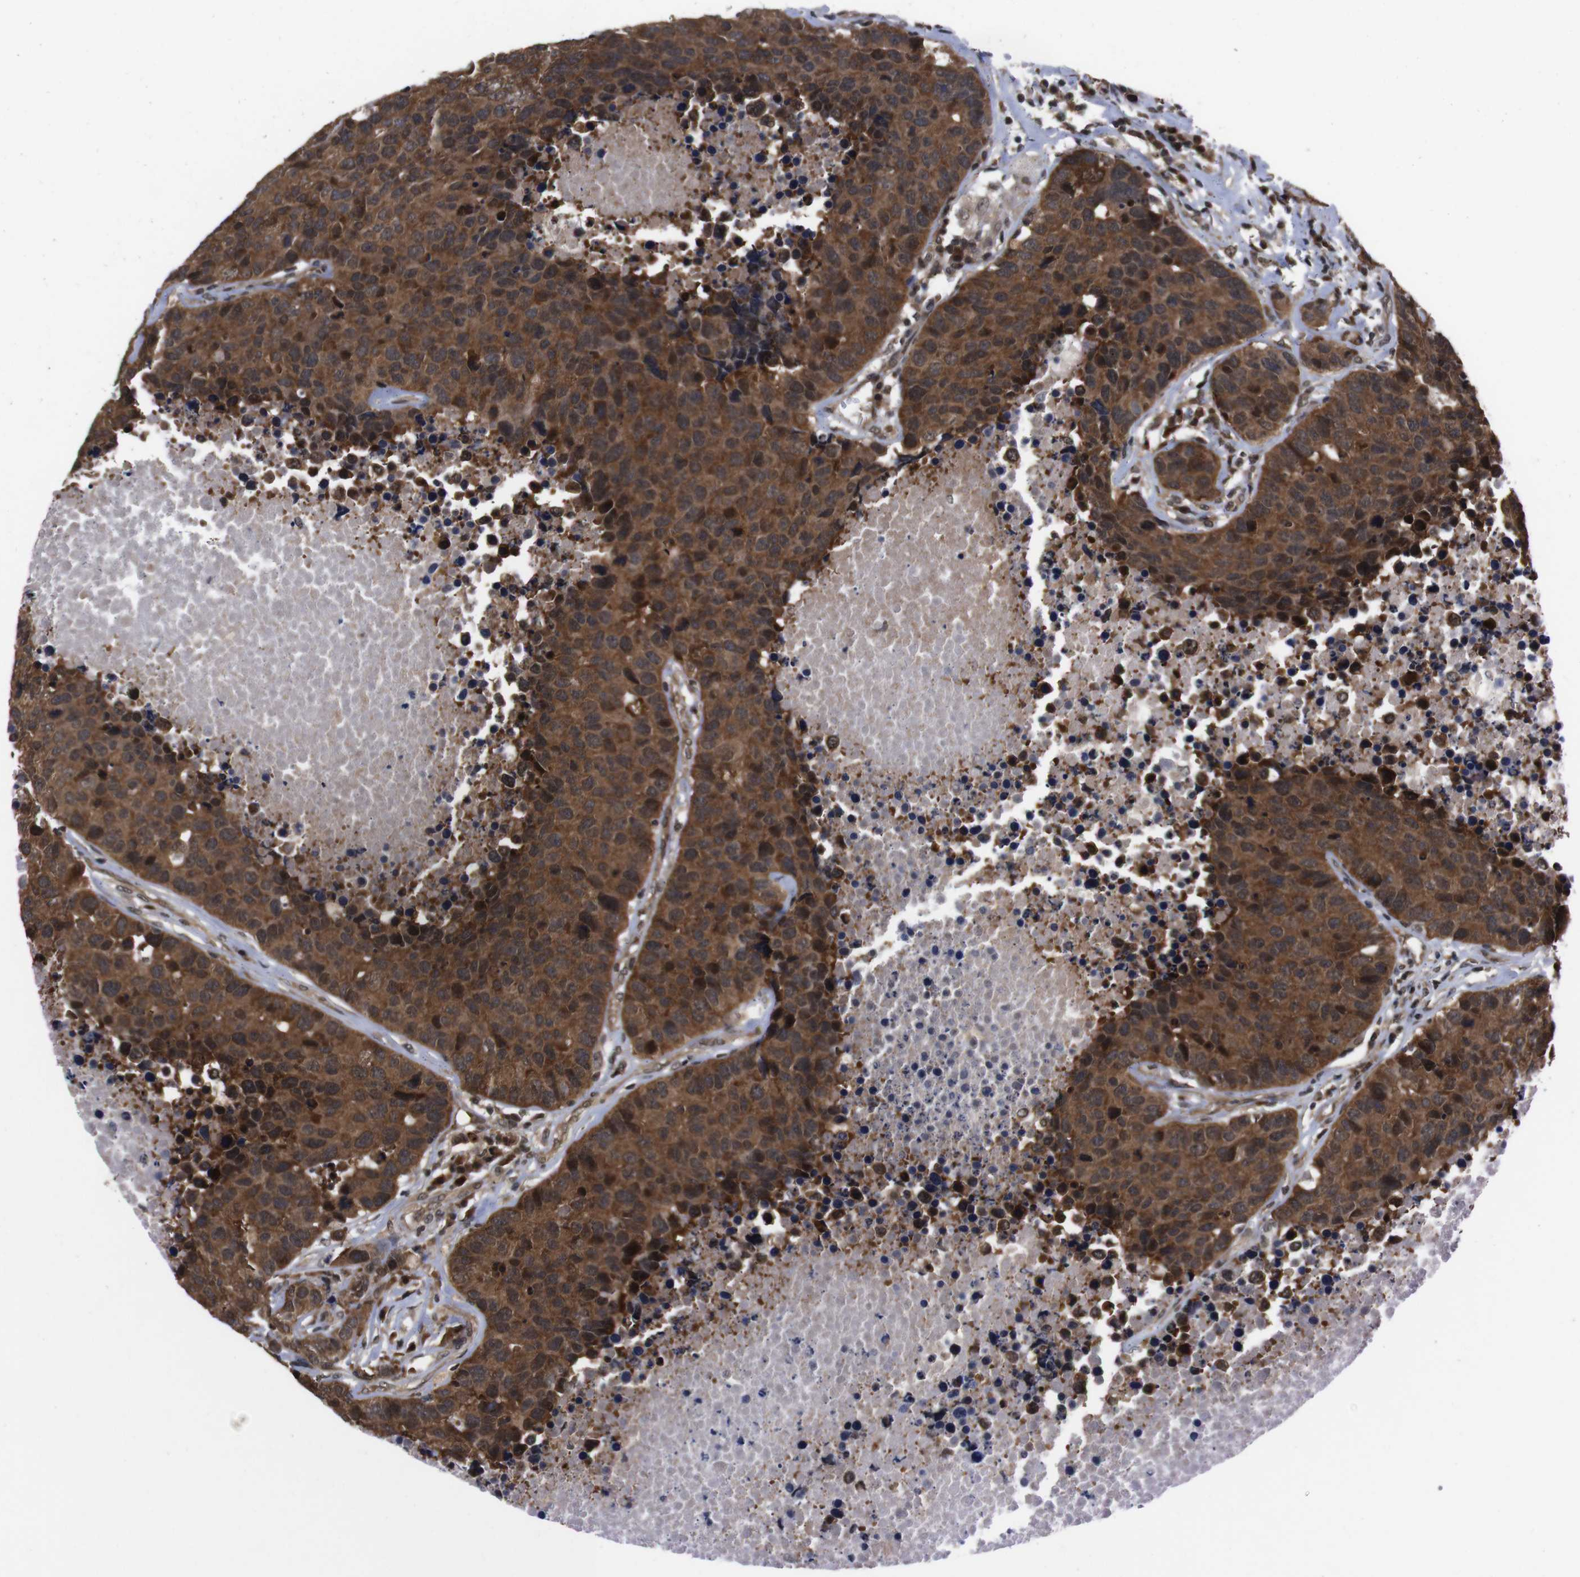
{"staining": {"intensity": "strong", "quantity": ">75%", "location": "cytoplasmic/membranous"}, "tissue": "carcinoid", "cell_type": "Tumor cells", "image_type": "cancer", "snomed": [{"axis": "morphology", "description": "Carcinoid, malignant, NOS"}, {"axis": "topography", "description": "Lung"}], "caption": "A histopathology image of human carcinoid stained for a protein reveals strong cytoplasmic/membranous brown staining in tumor cells.", "gene": "UBQLN2", "patient": {"sex": "male", "age": 60}}